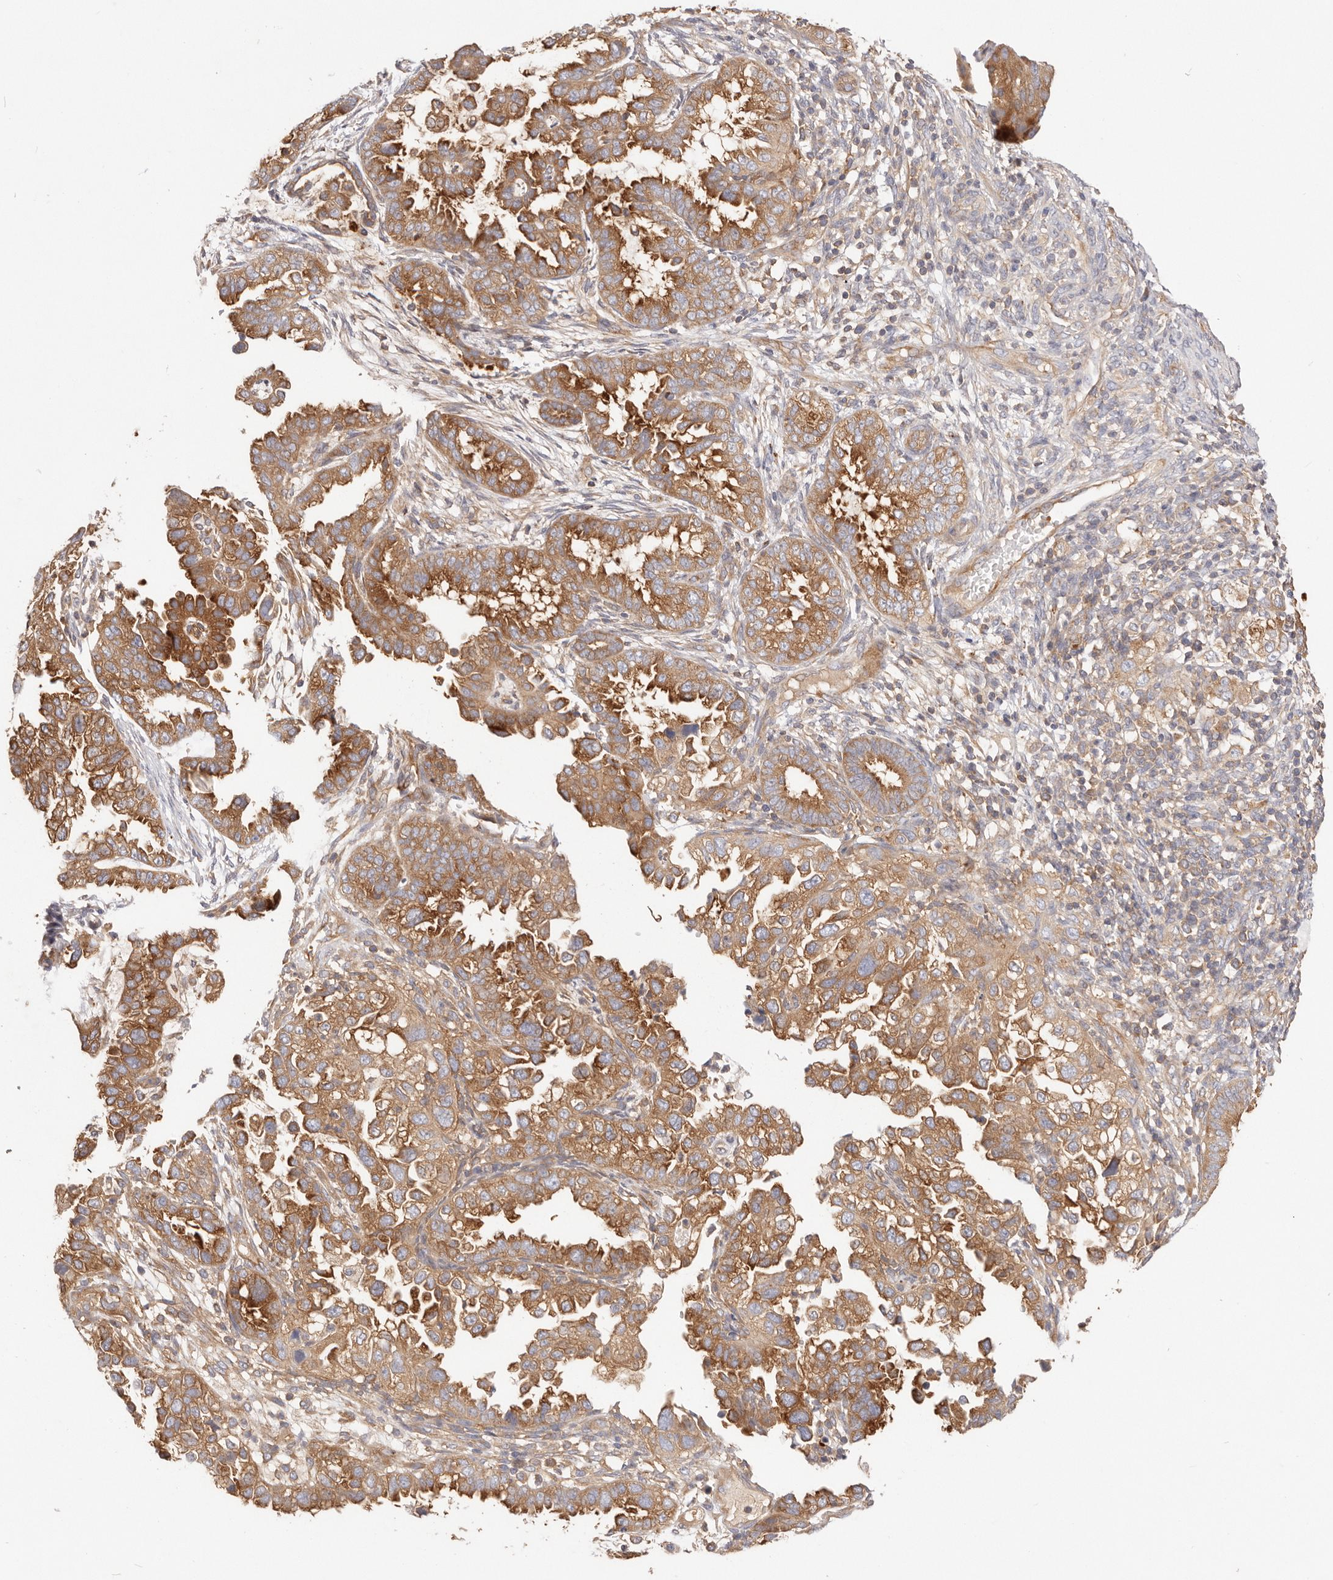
{"staining": {"intensity": "strong", "quantity": "25%-75%", "location": "cytoplasmic/membranous"}, "tissue": "endometrial cancer", "cell_type": "Tumor cells", "image_type": "cancer", "snomed": [{"axis": "morphology", "description": "Adenocarcinoma, NOS"}, {"axis": "topography", "description": "Endometrium"}], "caption": "A brown stain shows strong cytoplasmic/membranous staining of a protein in human endometrial adenocarcinoma tumor cells. (DAB = brown stain, brightfield microscopy at high magnification).", "gene": "KCMF1", "patient": {"sex": "female", "age": 85}}